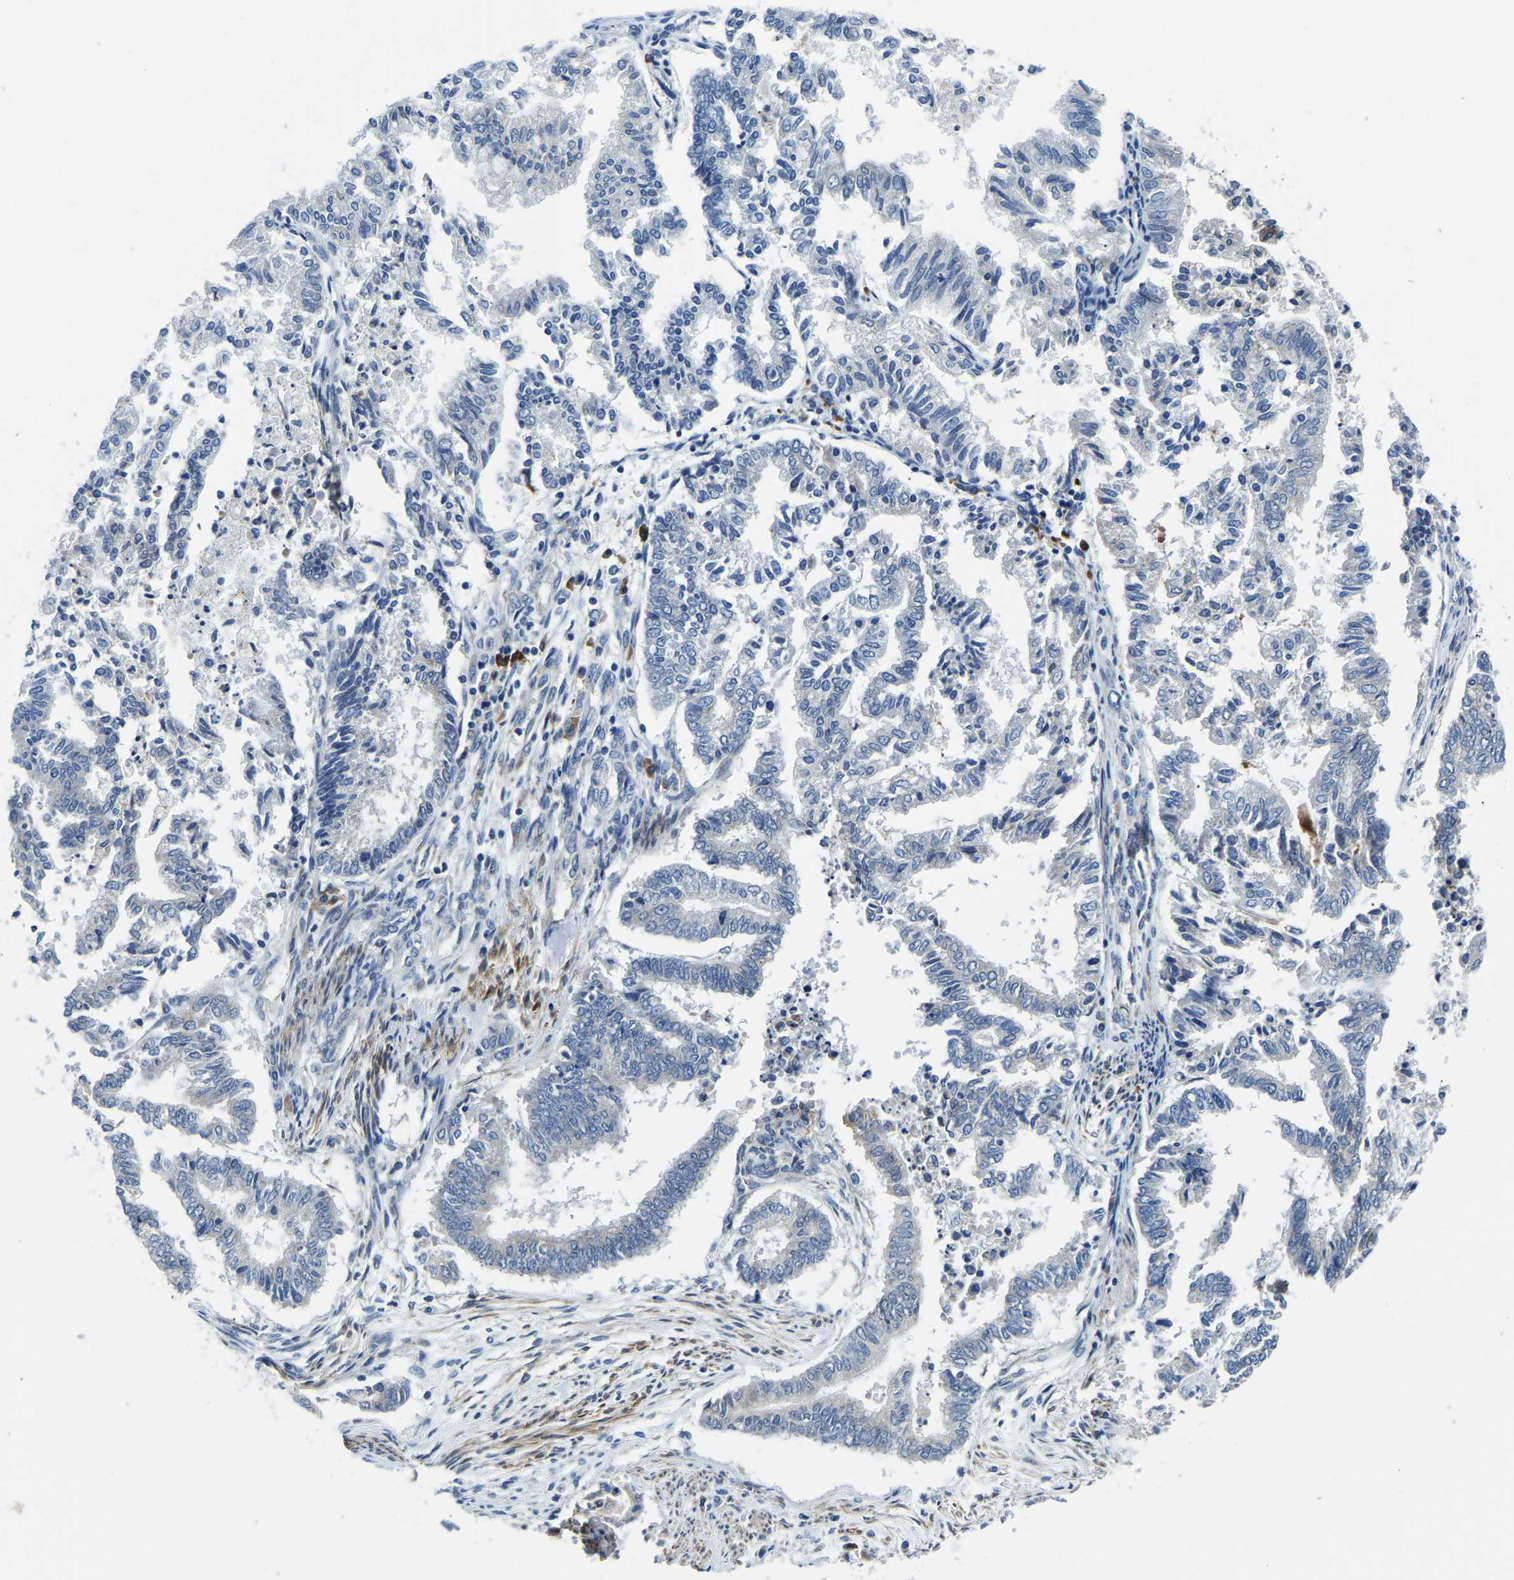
{"staining": {"intensity": "negative", "quantity": "none", "location": "none"}, "tissue": "endometrial cancer", "cell_type": "Tumor cells", "image_type": "cancer", "snomed": [{"axis": "morphology", "description": "Necrosis, NOS"}, {"axis": "morphology", "description": "Adenocarcinoma, NOS"}, {"axis": "topography", "description": "Endometrium"}], "caption": "The micrograph exhibits no staining of tumor cells in endometrial cancer (adenocarcinoma).", "gene": "LIAS", "patient": {"sex": "female", "age": 79}}